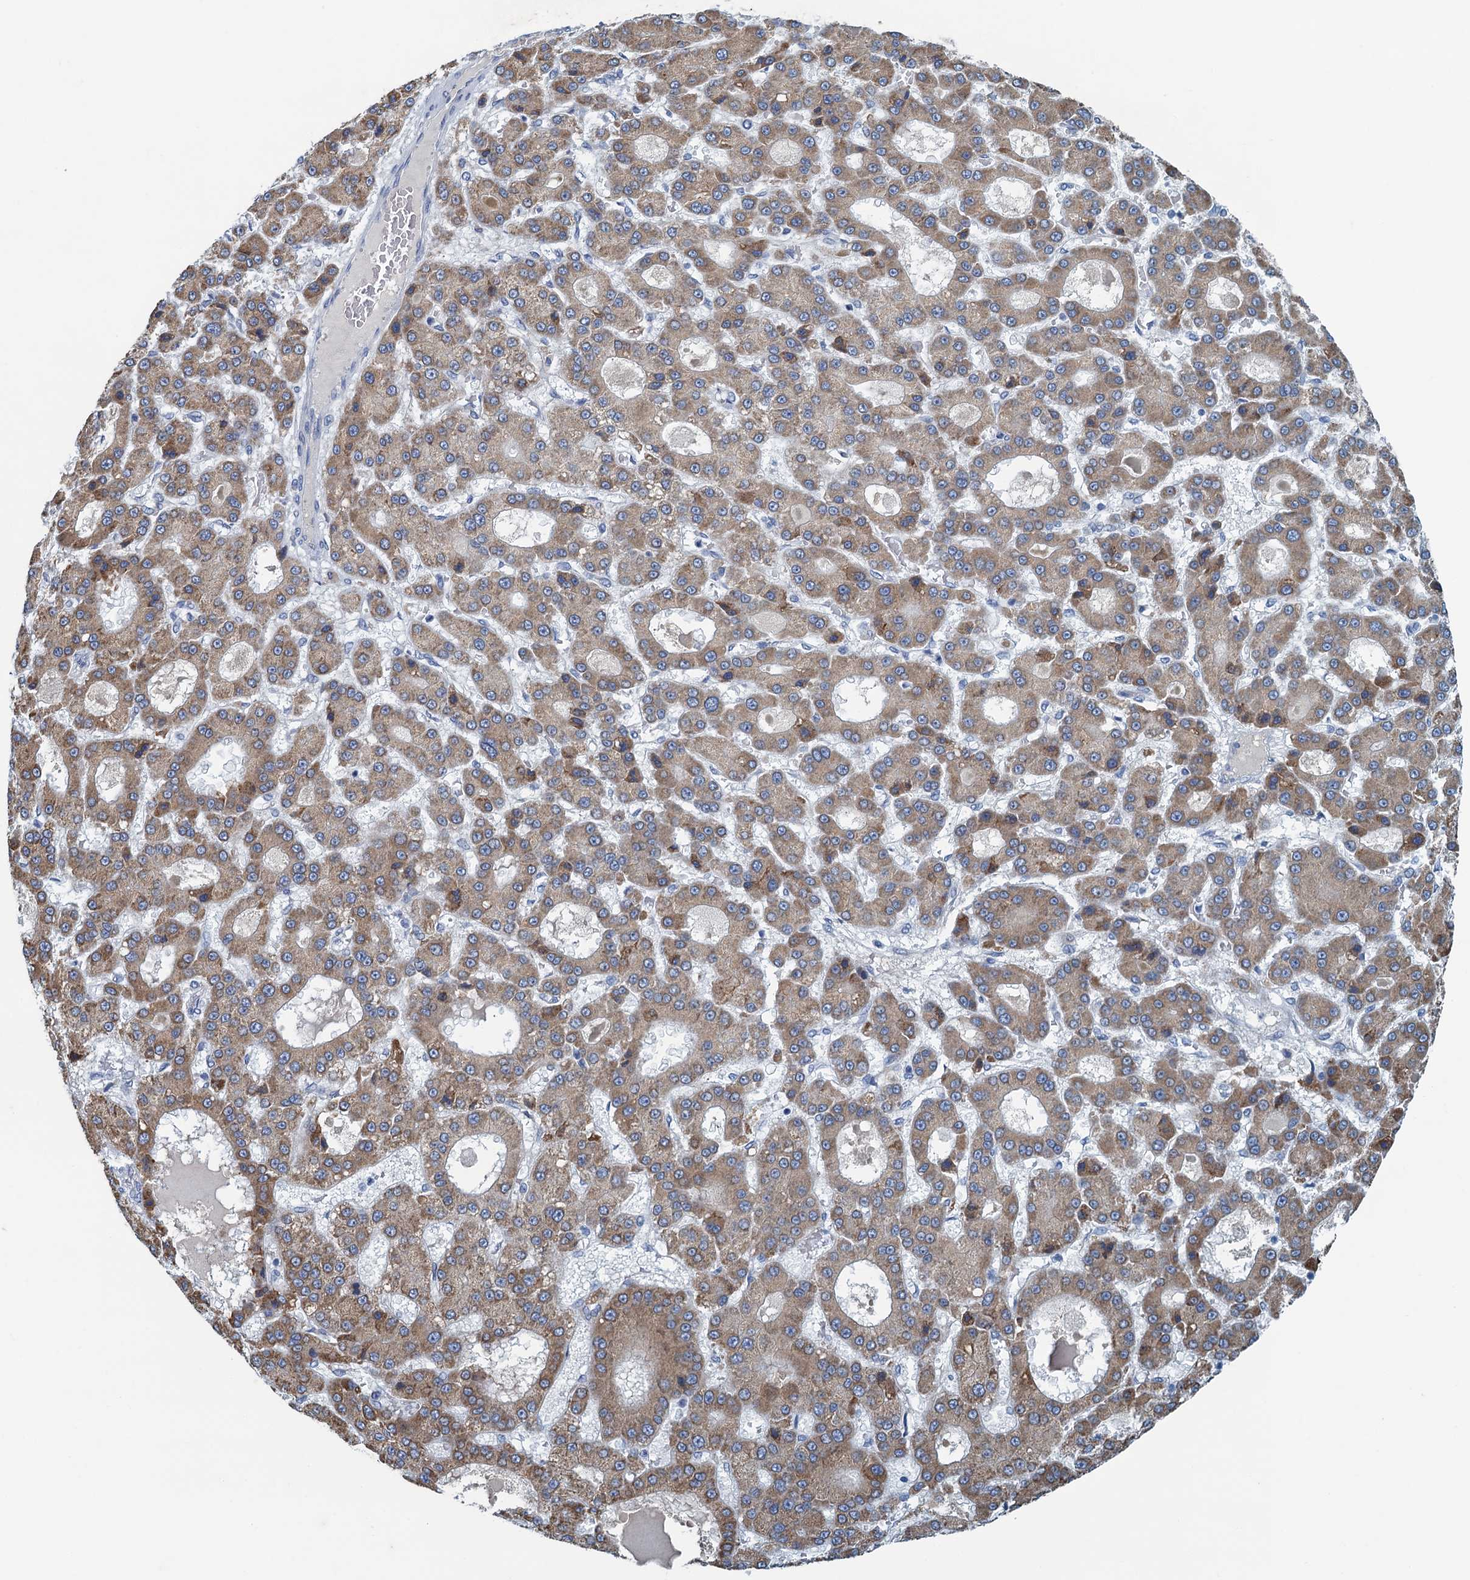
{"staining": {"intensity": "moderate", "quantity": ">75%", "location": "cytoplasmic/membranous"}, "tissue": "liver cancer", "cell_type": "Tumor cells", "image_type": "cancer", "snomed": [{"axis": "morphology", "description": "Carcinoma, Hepatocellular, NOS"}, {"axis": "topography", "description": "Liver"}], "caption": "Tumor cells reveal medium levels of moderate cytoplasmic/membranous positivity in approximately >75% of cells in human liver cancer.", "gene": "C10orf88", "patient": {"sex": "male", "age": 70}}